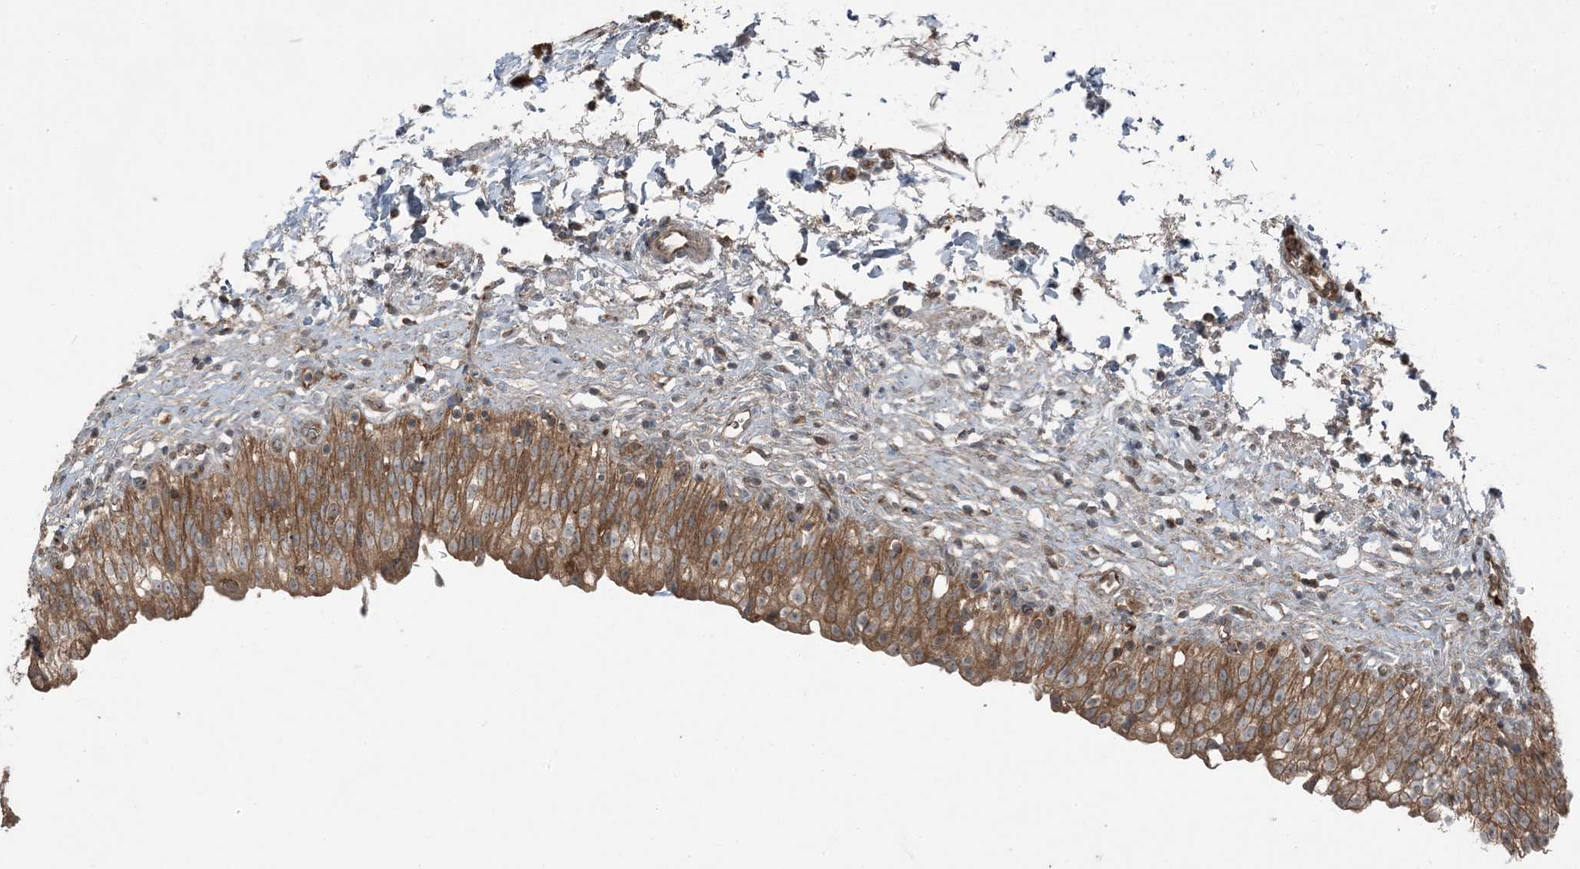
{"staining": {"intensity": "moderate", "quantity": ">75%", "location": "cytoplasmic/membranous"}, "tissue": "urinary bladder", "cell_type": "Urothelial cells", "image_type": "normal", "snomed": [{"axis": "morphology", "description": "Normal tissue, NOS"}, {"axis": "topography", "description": "Urinary bladder"}], "caption": "A medium amount of moderate cytoplasmic/membranous staining is seen in approximately >75% of urothelial cells in normal urinary bladder.", "gene": "RAB3GAP1", "patient": {"sex": "male", "age": 55}}